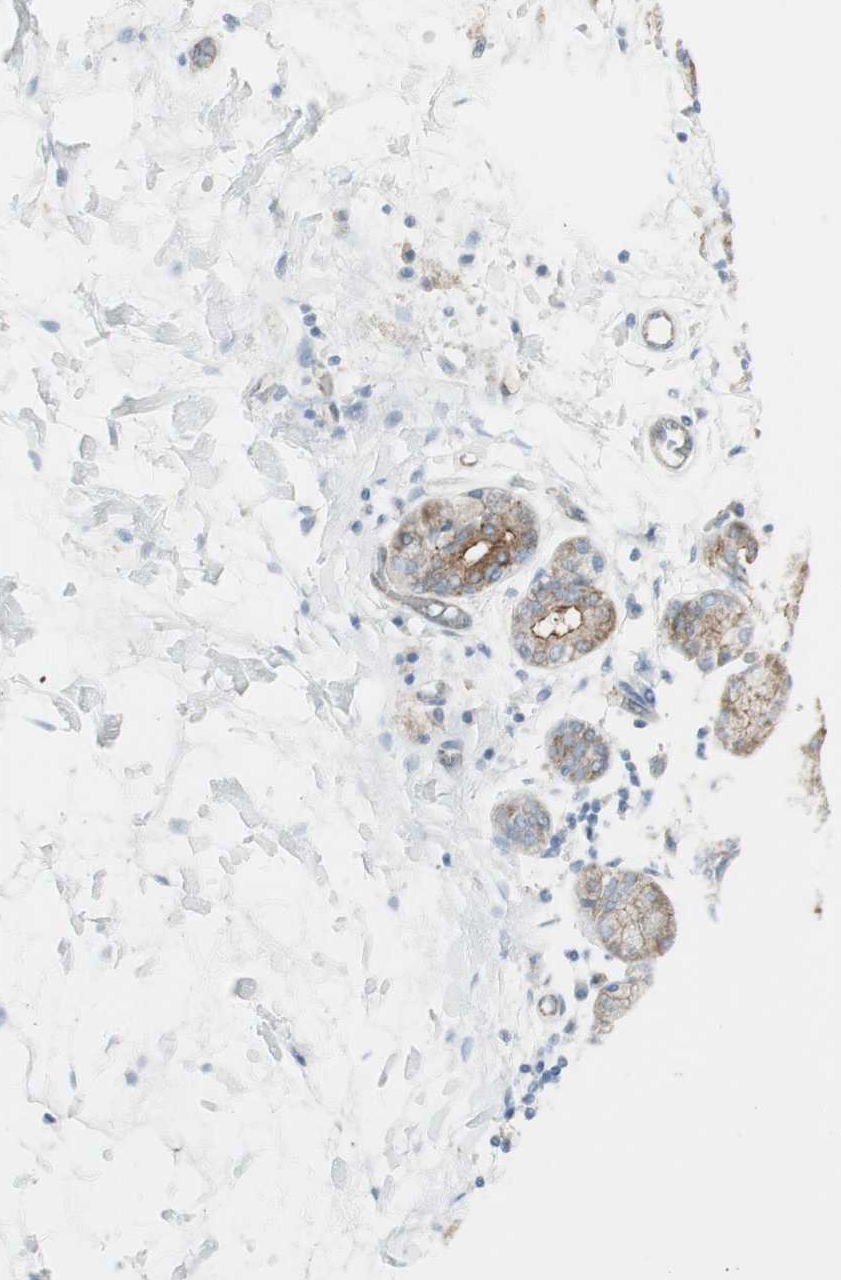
{"staining": {"intensity": "weak", "quantity": "25%-75%", "location": "cytoplasmic/membranous"}, "tissue": "salivary gland", "cell_type": "Glandular cells", "image_type": "normal", "snomed": [{"axis": "morphology", "description": "Normal tissue, NOS"}, {"axis": "topography", "description": "Salivary gland"}], "caption": "IHC (DAB (3,3'-diaminobenzidine)) staining of unremarkable salivary gland reveals weak cytoplasmic/membranous protein staining in about 25%-75% of glandular cells. (Stains: DAB in brown, nuclei in blue, Microscopy: brightfield microscopy at high magnification).", "gene": "MYO6", "patient": {"sex": "female", "age": 24}}